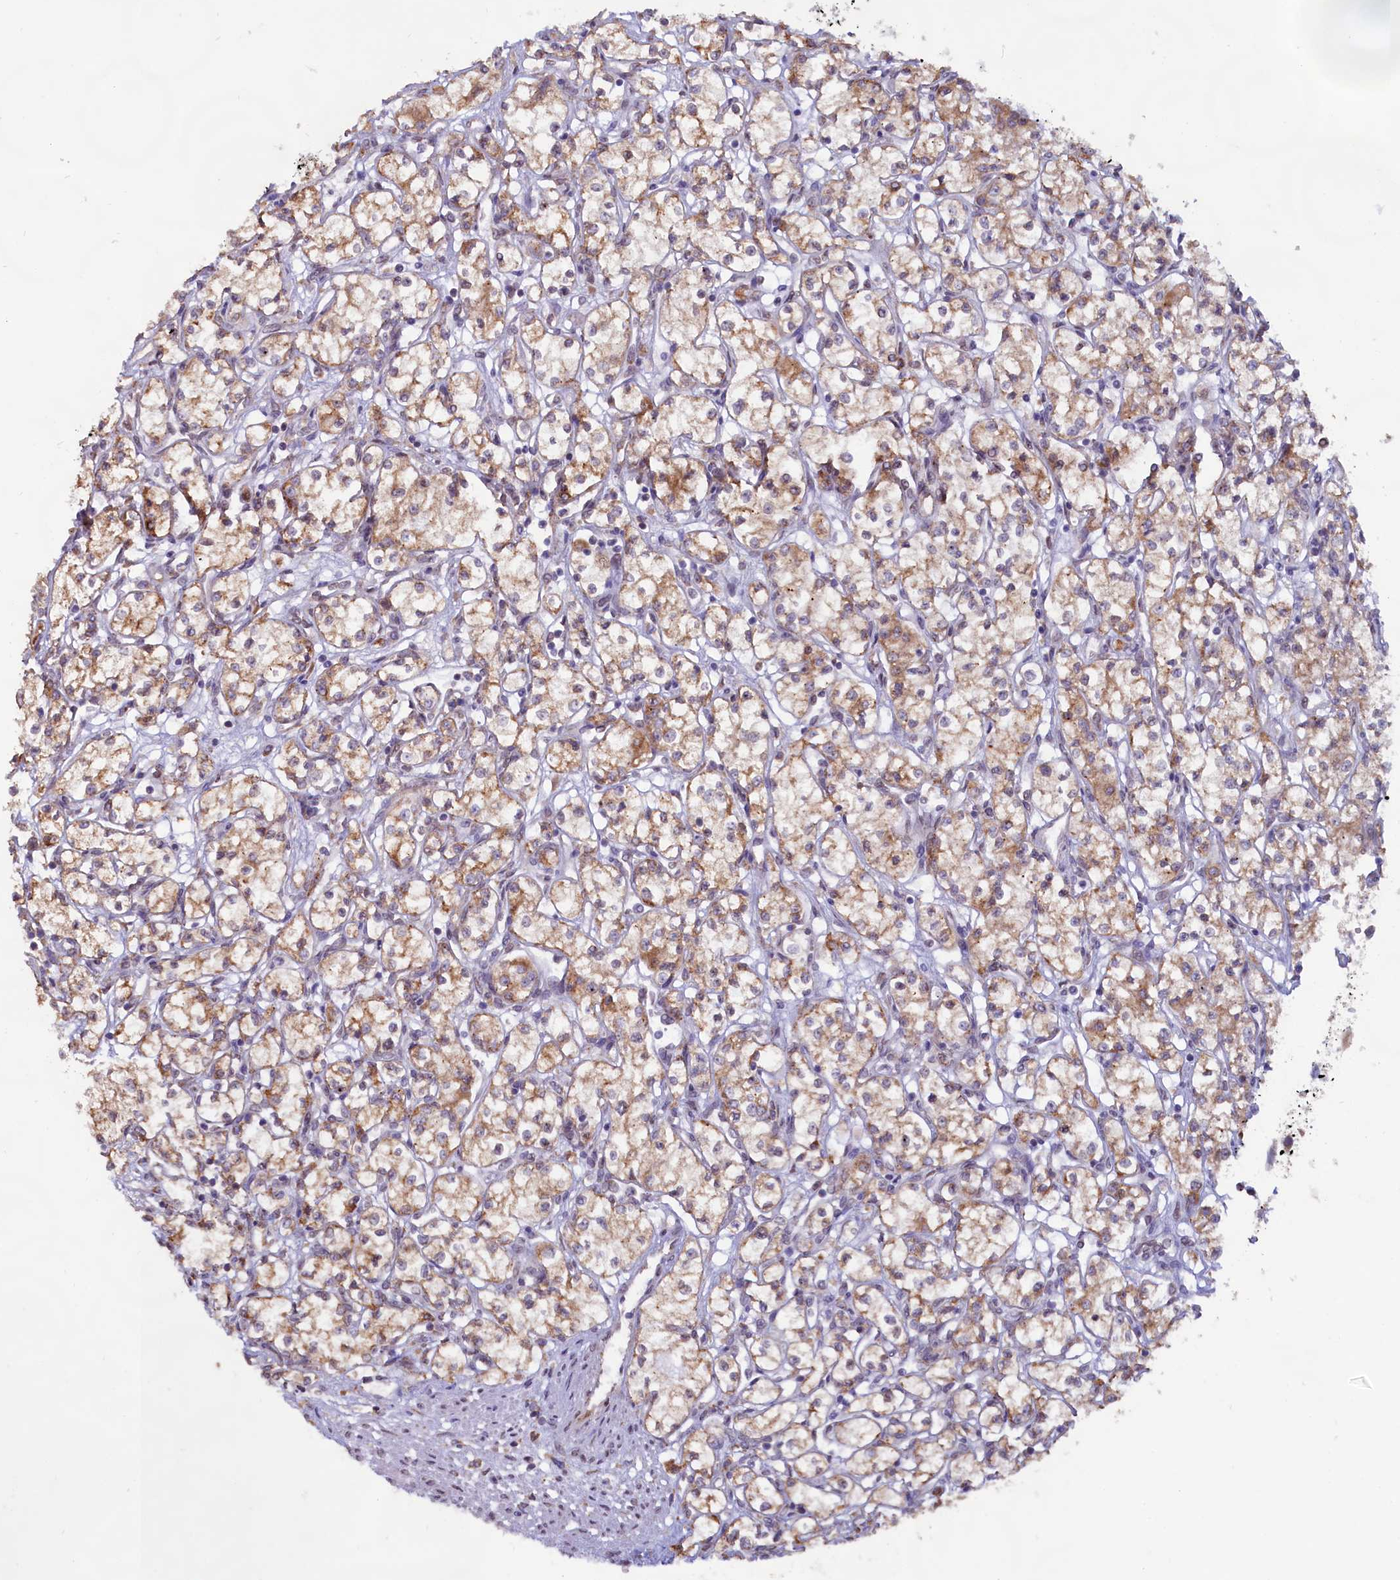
{"staining": {"intensity": "moderate", "quantity": ">75%", "location": "cytoplasmic/membranous"}, "tissue": "renal cancer", "cell_type": "Tumor cells", "image_type": "cancer", "snomed": [{"axis": "morphology", "description": "Adenocarcinoma, NOS"}, {"axis": "topography", "description": "Kidney"}], "caption": "Moderate cytoplasmic/membranous protein expression is identified in about >75% of tumor cells in renal adenocarcinoma. The staining is performed using DAB brown chromogen to label protein expression. The nuclei are counter-stained blue using hematoxylin.", "gene": "TBC1D19", "patient": {"sex": "male", "age": 59}}